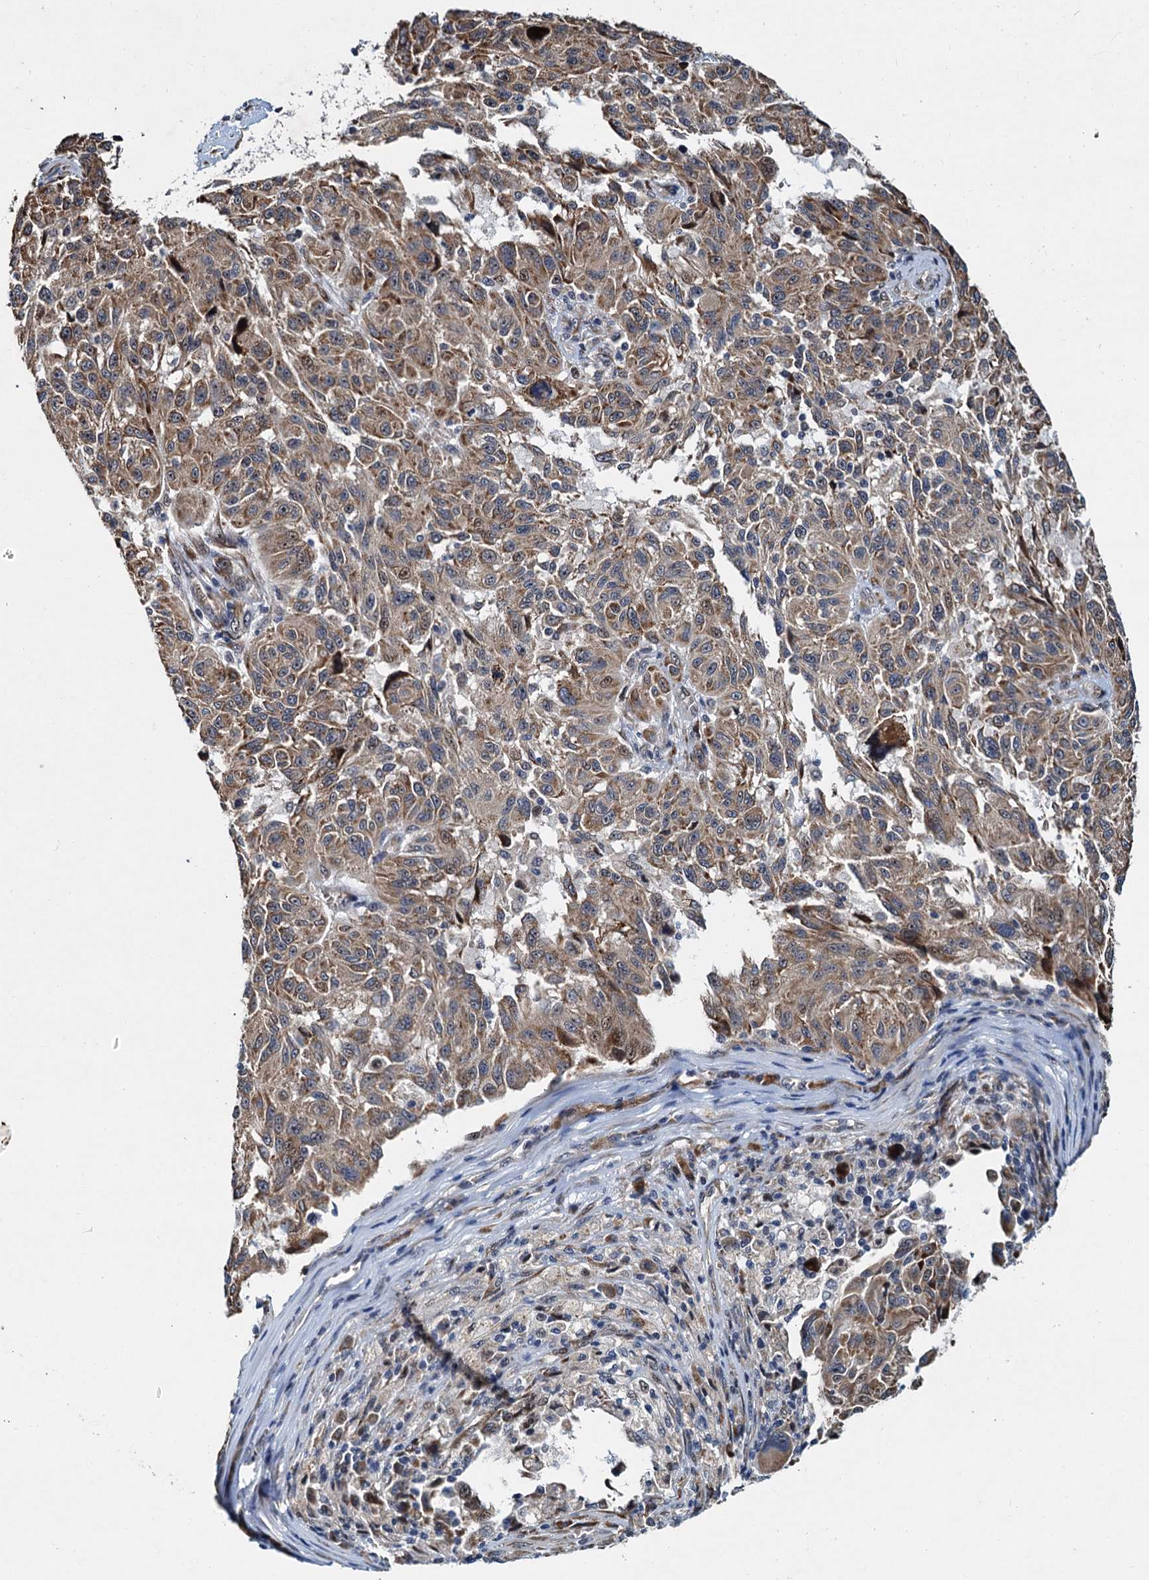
{"staining": {"intensity": "moderate", "quantity": ">75%", "location": "cytoplasmic/membranous"}, "tissue": "melanoma", "cell_type": "Tumor cells", "image_type": "cancer", "snomed": [{"axis": "morphology", "description": "Malignant melanoma, NOS"}, {"axis": "topography", "description": "Skin"}], "caption": "Melanoma stained with DAB (3,3'-diaminobenzidine) immunohistochemistry shows medium levels of moderate cytoplasmic/membranous positivity in approximately >75% of tumor cells. (DAB (3,3'-diaminobenzidine) = brown stain, brightfield microscopy at high magnification).", "gene": "DNAJC21", "patient": {"sex": "male", "age": 53}}